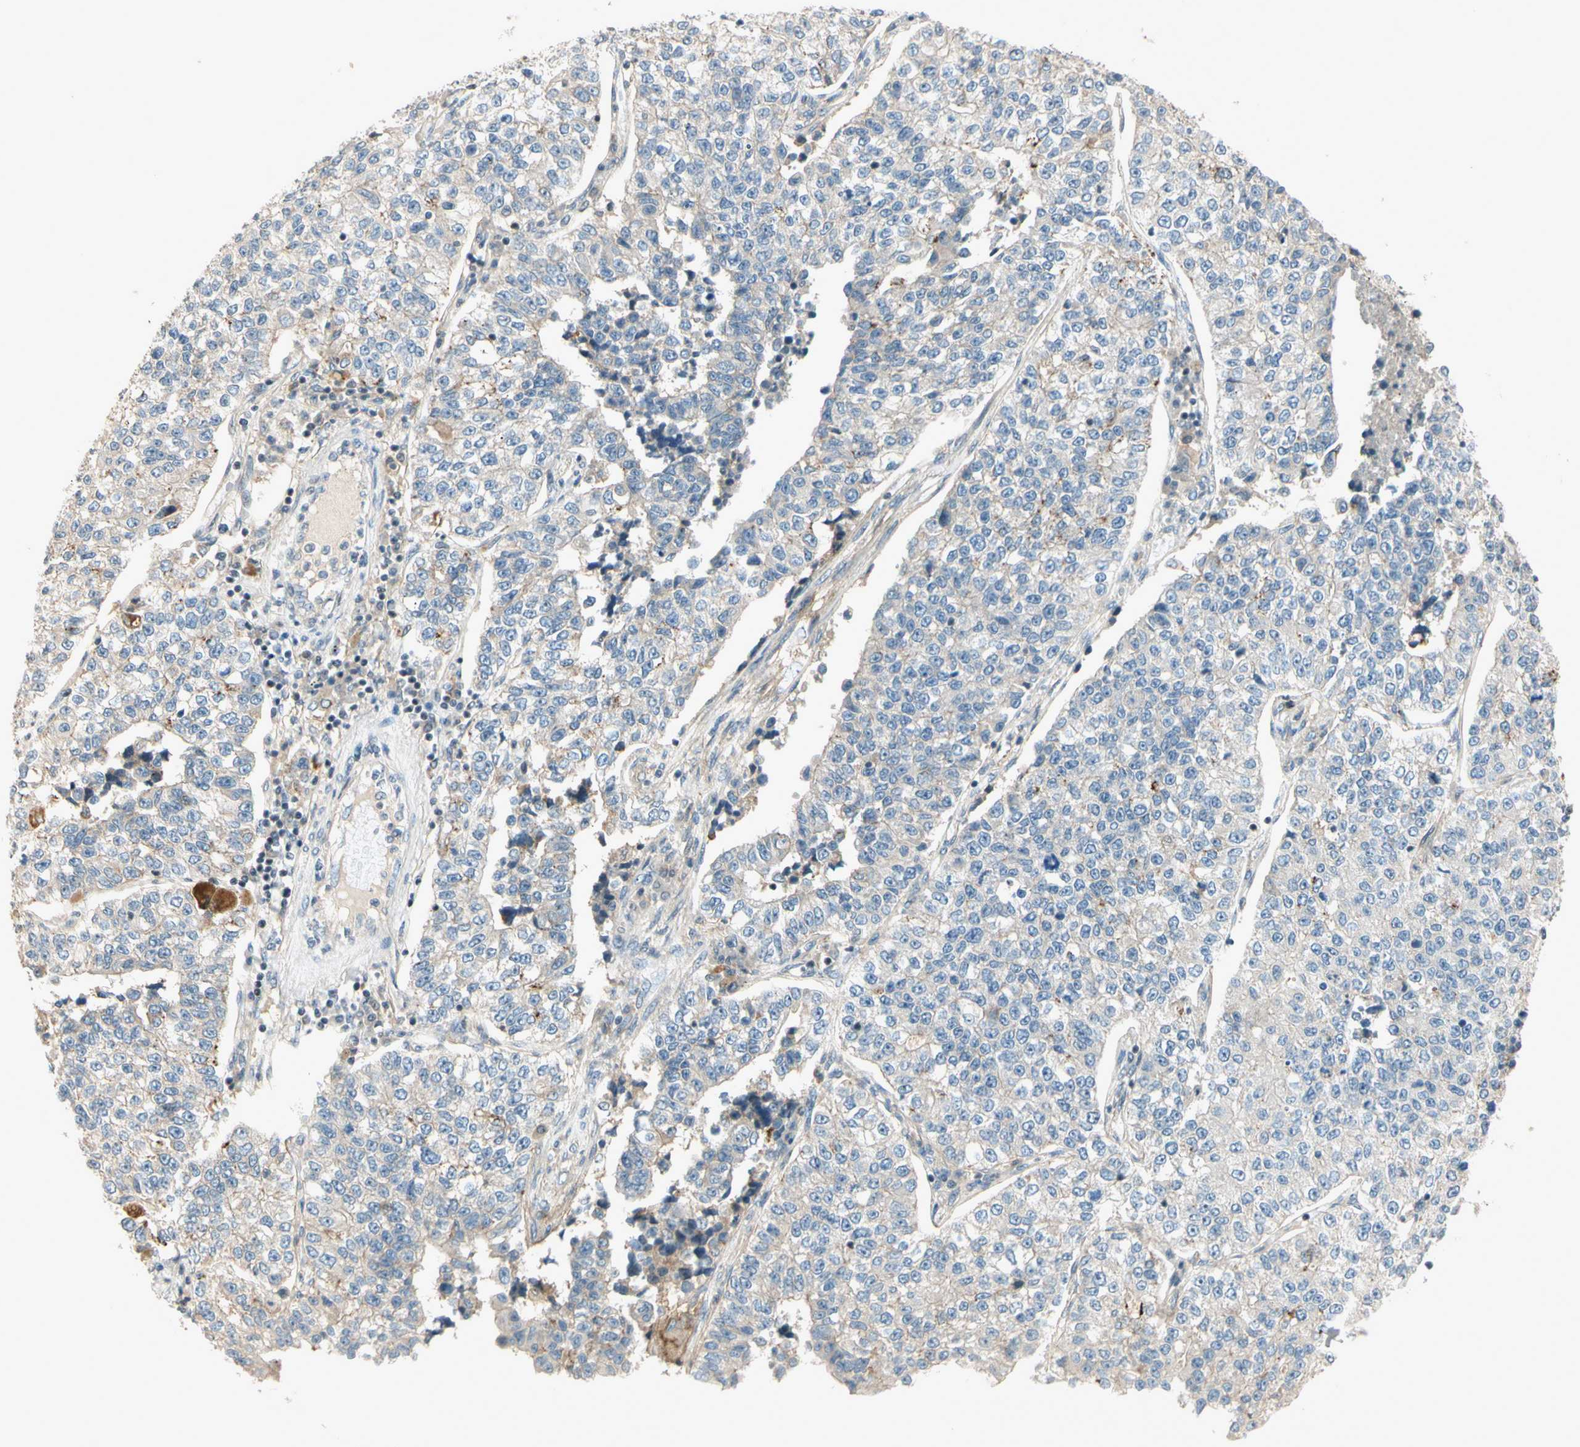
{"staining": {"intensity": "weak", "quantity": "25%-75%", "location": "cytoplasmic/membranous"}, "tissue": "lung cancer", "cell_type": "Tumor cells", "image_type": "cancer", "snomed": [{"axis": "morphology", "description": "Adenocarcinoma, NOS"}, {"axis": "topography", "description": "Lung"}], "caption": "This micrograph displays lung cancer stained with IHC to label a protein in brown. The cytoplasmic/membranous of tumor cells show weak positivity for the protein. Nuclei are counter-stained blue.", "gene": "NFYA", "patient": {"sex": "male", "age": 49}}